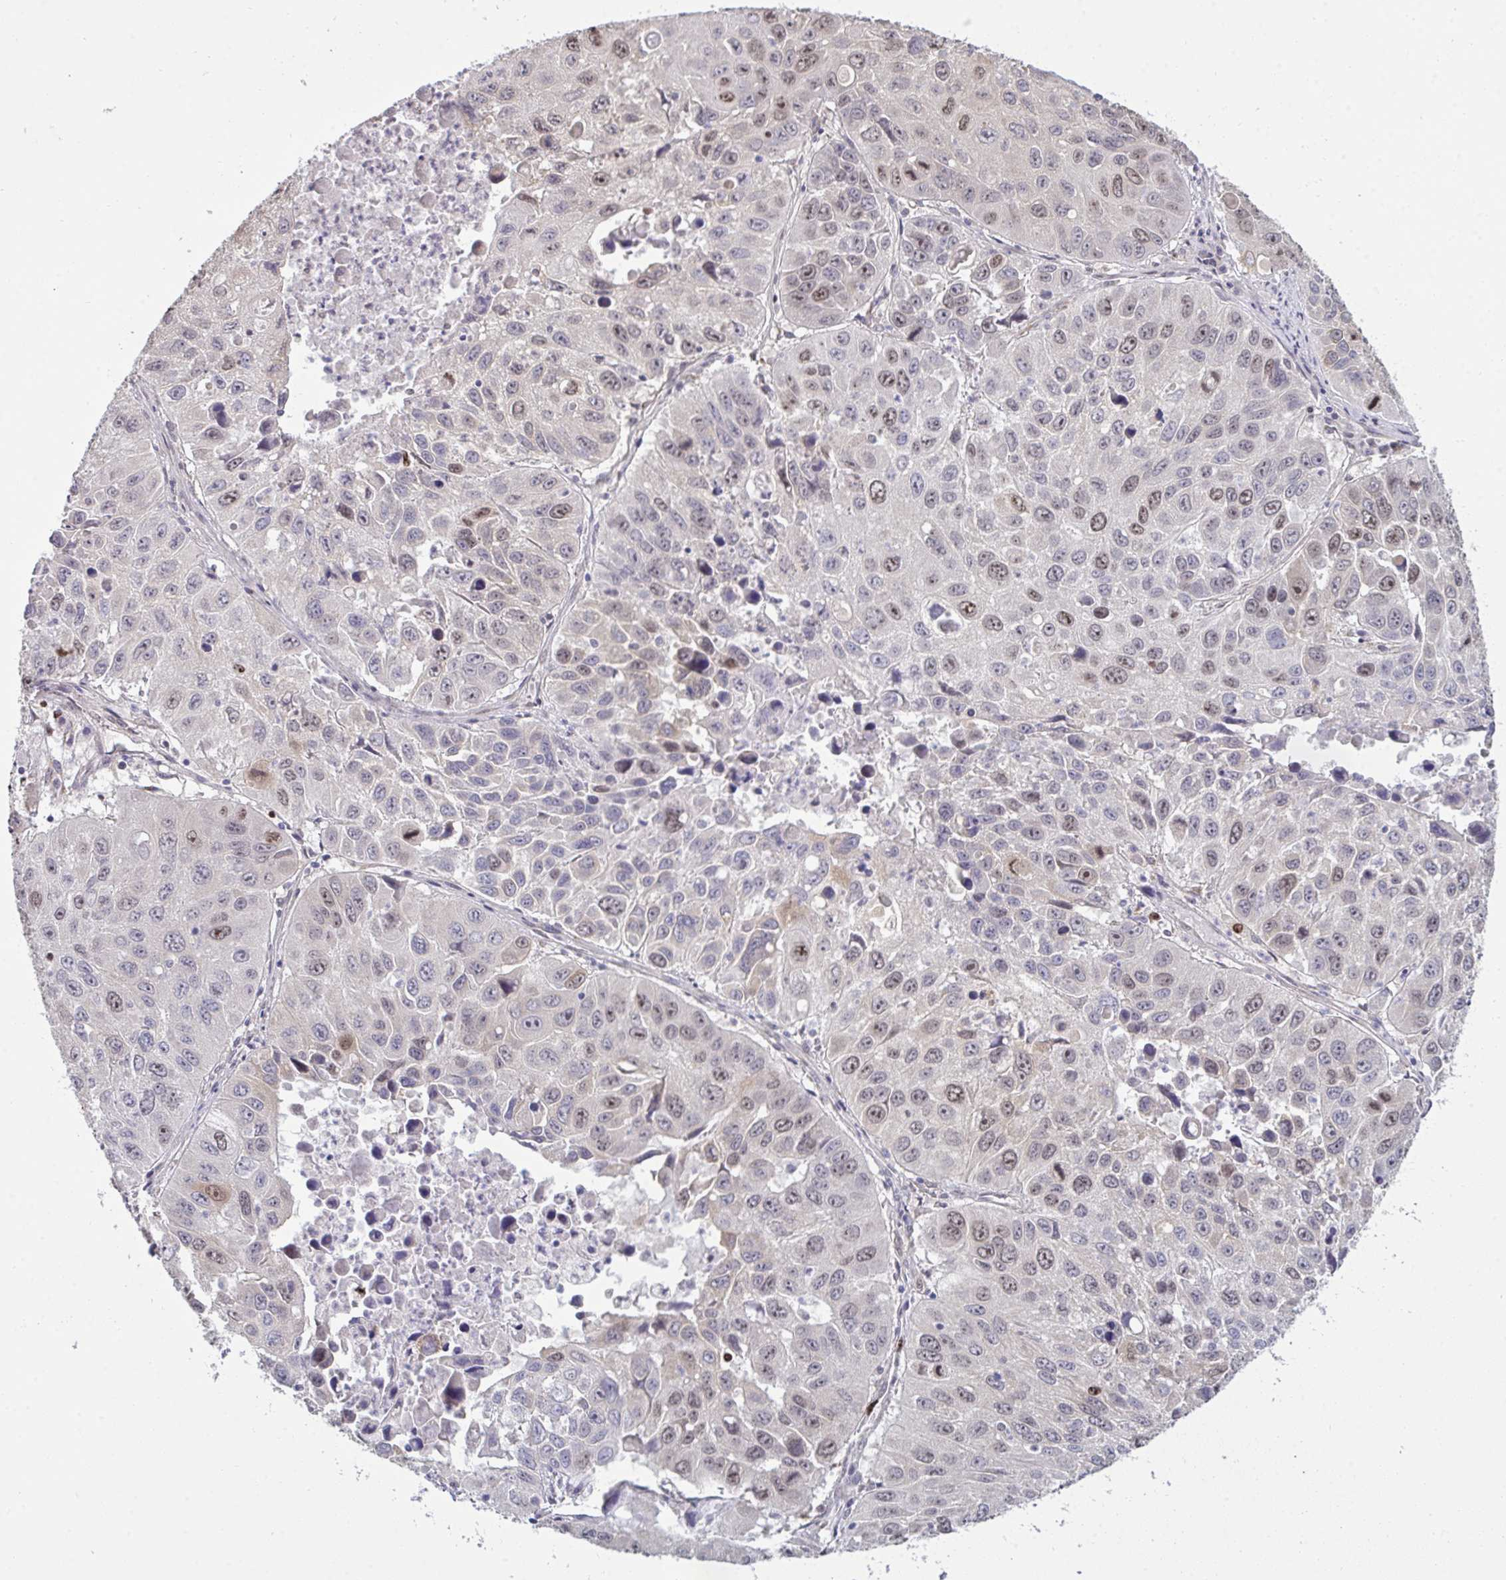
{"staining": {"intensity": "weak", "quantity": "<25%", "location": "nuclear"}, "tissue": "lung cancer", "cell_type": "Tumor cells", "image_type": "cancer", "snomed": [{"axis": "morphology", "description": "Squamous cell carcinoma, NOS"}, {"axis": "topography", "description": "Lung"}], "caption": "Tumor cells are negative for brown protein staining in lung cancer (squamous cell carcinoma).", "gene": "SETD7", "patient": {"sex": "female", "age": 61}}